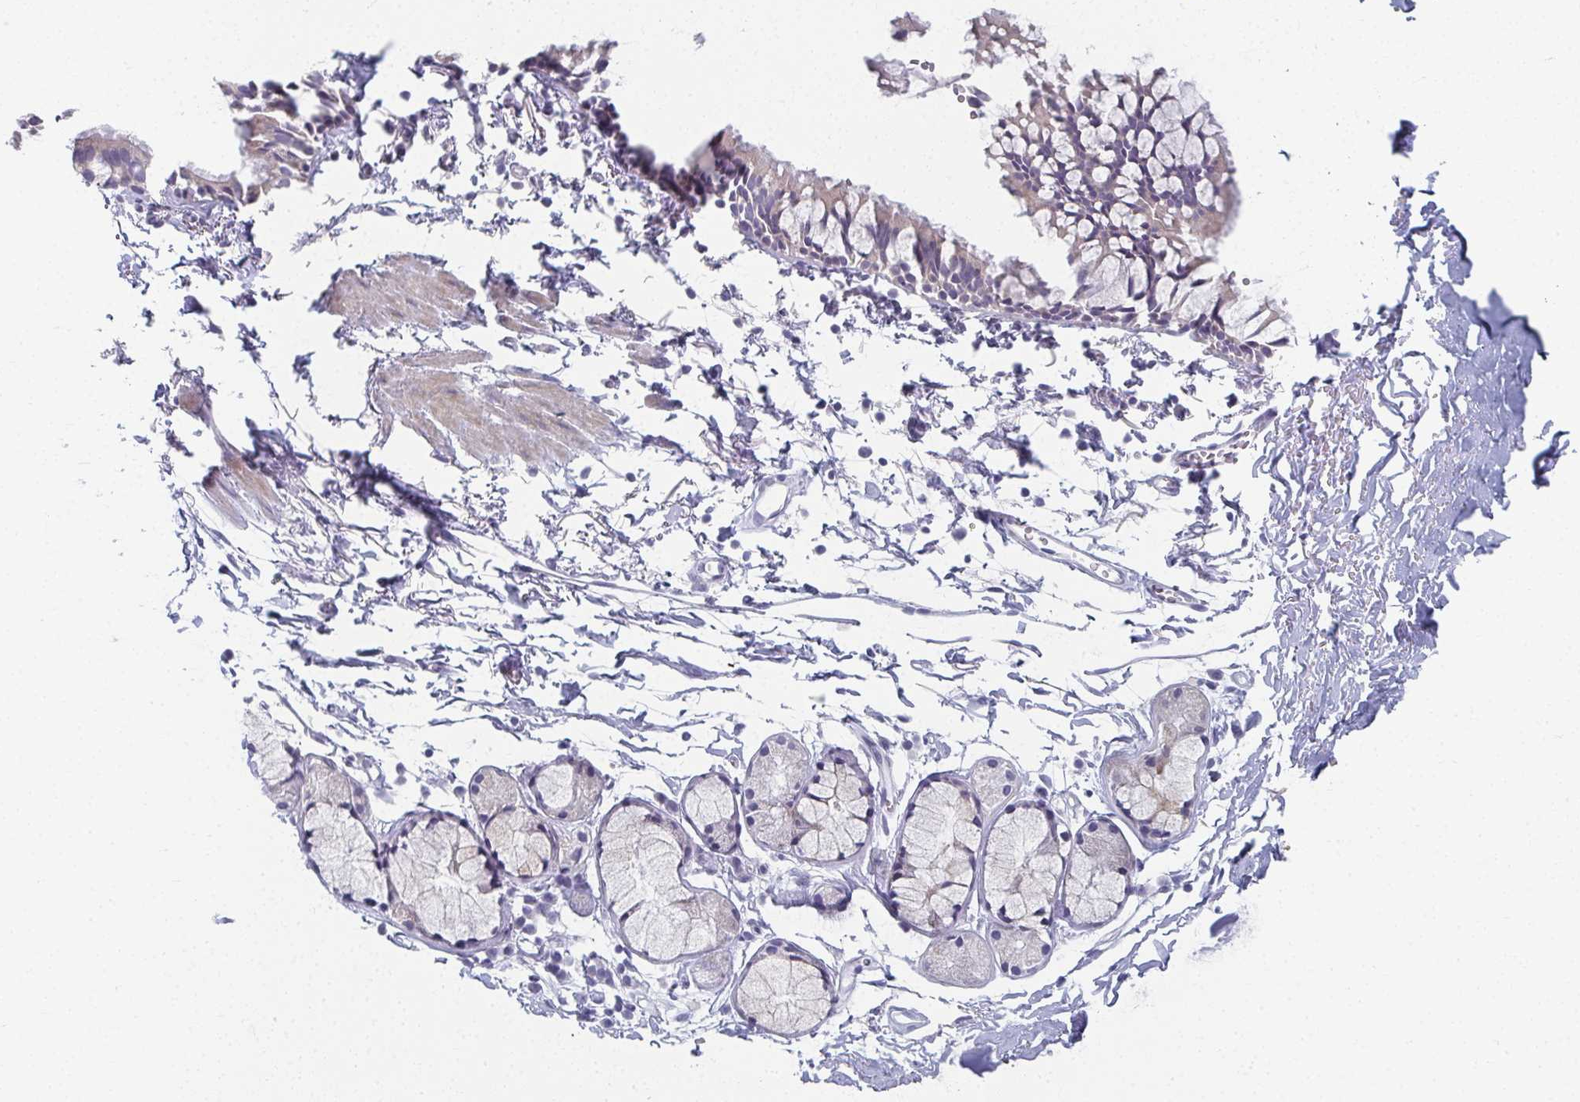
{"staining": {"intensity": "negative", "quantity": "none", "location": "none"}, "tissue": "bronchus", "cell_type": "Respiratory epithelial cells", "image_type": "normal", "snomed": [{"axis": "morphology", "description": "Normal tissue, NOS"}, {"axis": "topography", "description": "Cartilage tissue"}, {"axis": "topography", "description": "Bronchus"}, {"axis": "topography", "description": "Peripheral nerve tissue"}], "caption": "Photomicrograph shows no significant protein expression in respiratory epithelial cells of unremarkable bronchus. The staining is performed using DAB (3,3'-diaminobenzidine) brown chromogen with nuclei counter-stained in using hematoxylin.", "gene": "CAMKV", "patient": {"sex": "female", "age": 59}}